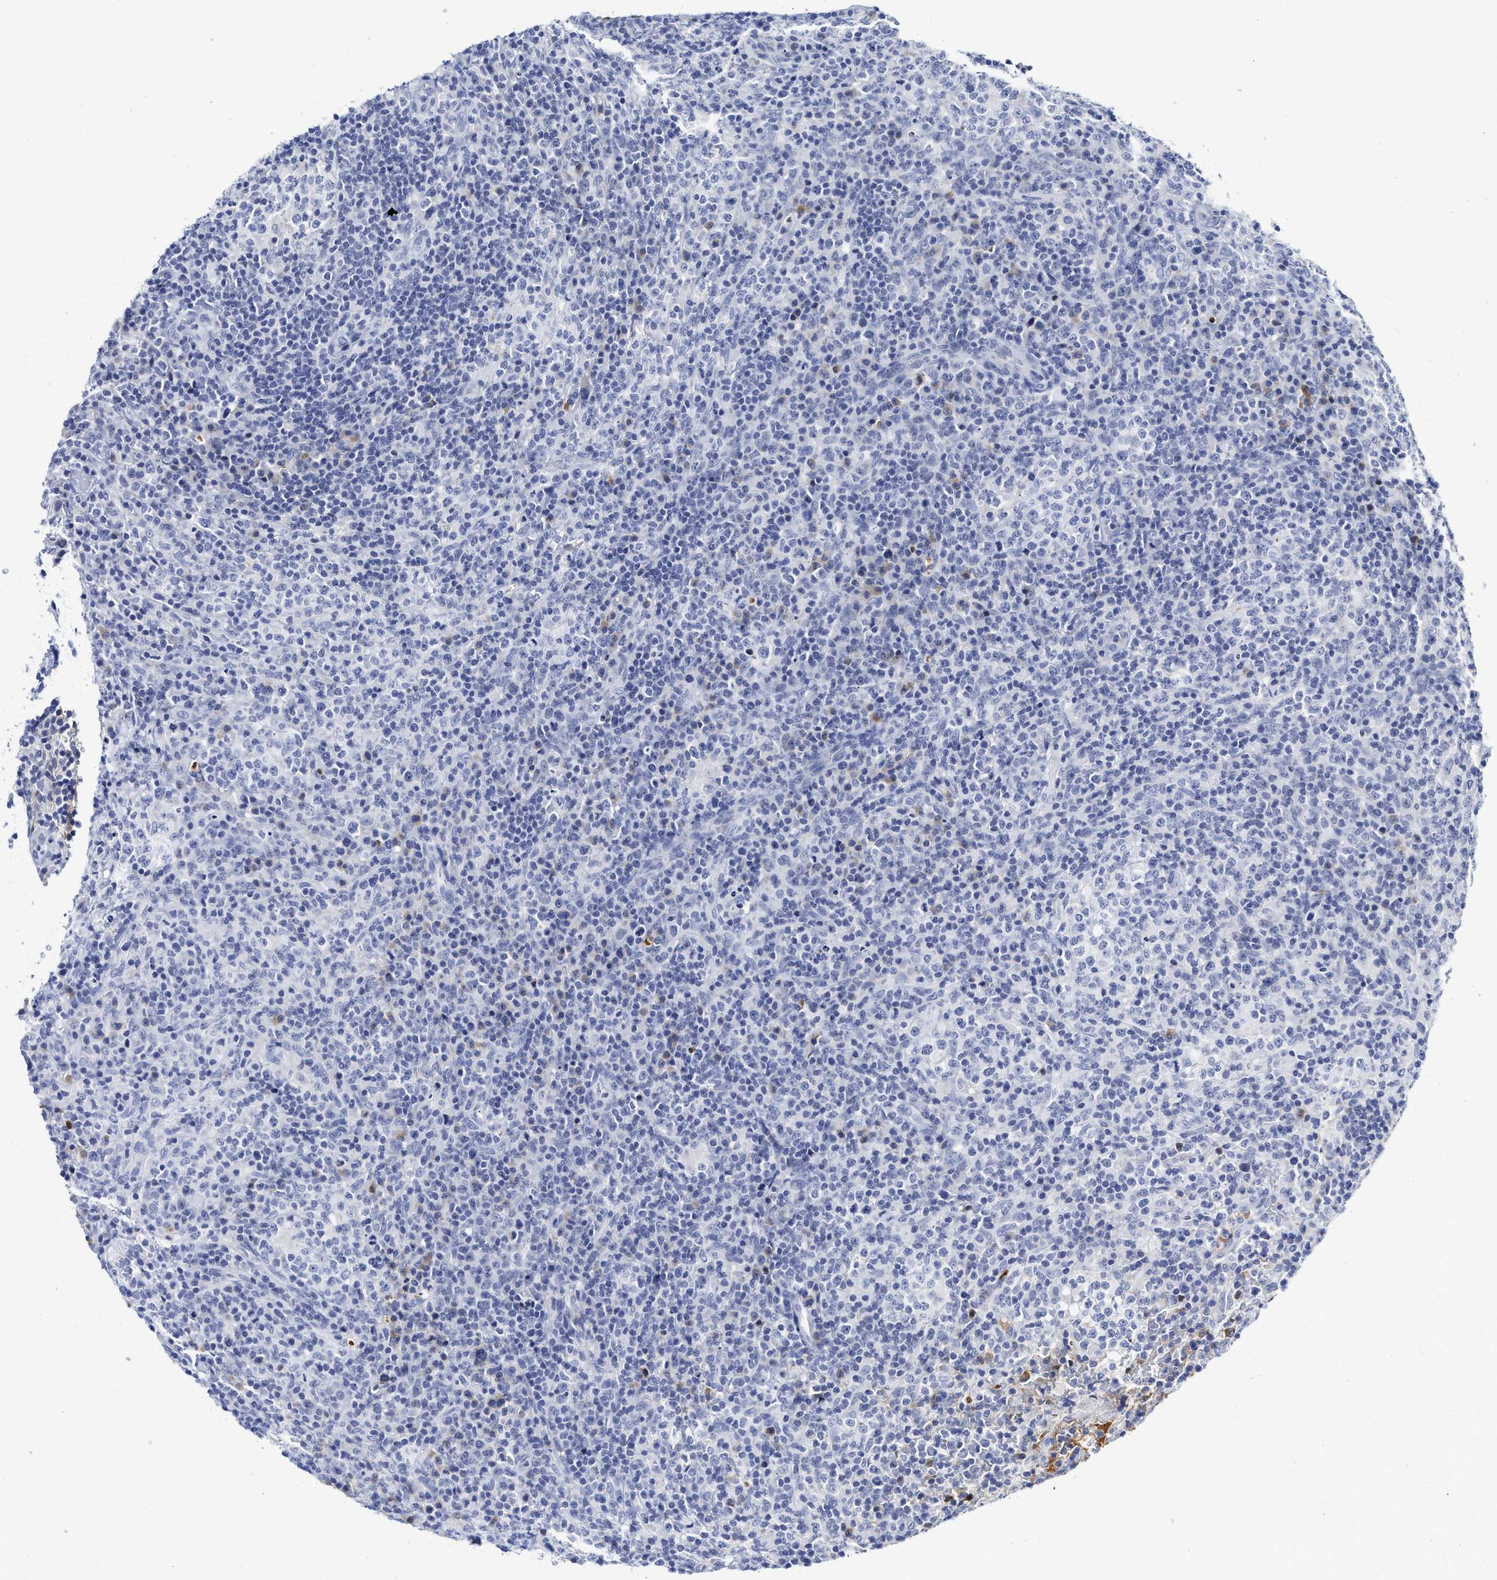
{"staining": {"intensity": "negative", "quantity": "none", "location": "none"}, "tissue": "lymphoma", "cell_type": "Tumor cells", "image_type": "cancer", "snomed": [{"axis": "morphology", "description": "Malignant lymphoma, non-Hodgkin's type, High grade"}, {"axis": "topography", "description": "Lymph node"}], "caption": "A histopathology image of lymphoma stained for a protein exhibits no brown staining in tumor cells.", "gene": "C2", "patient": {"sex": "female", "age": 76}}